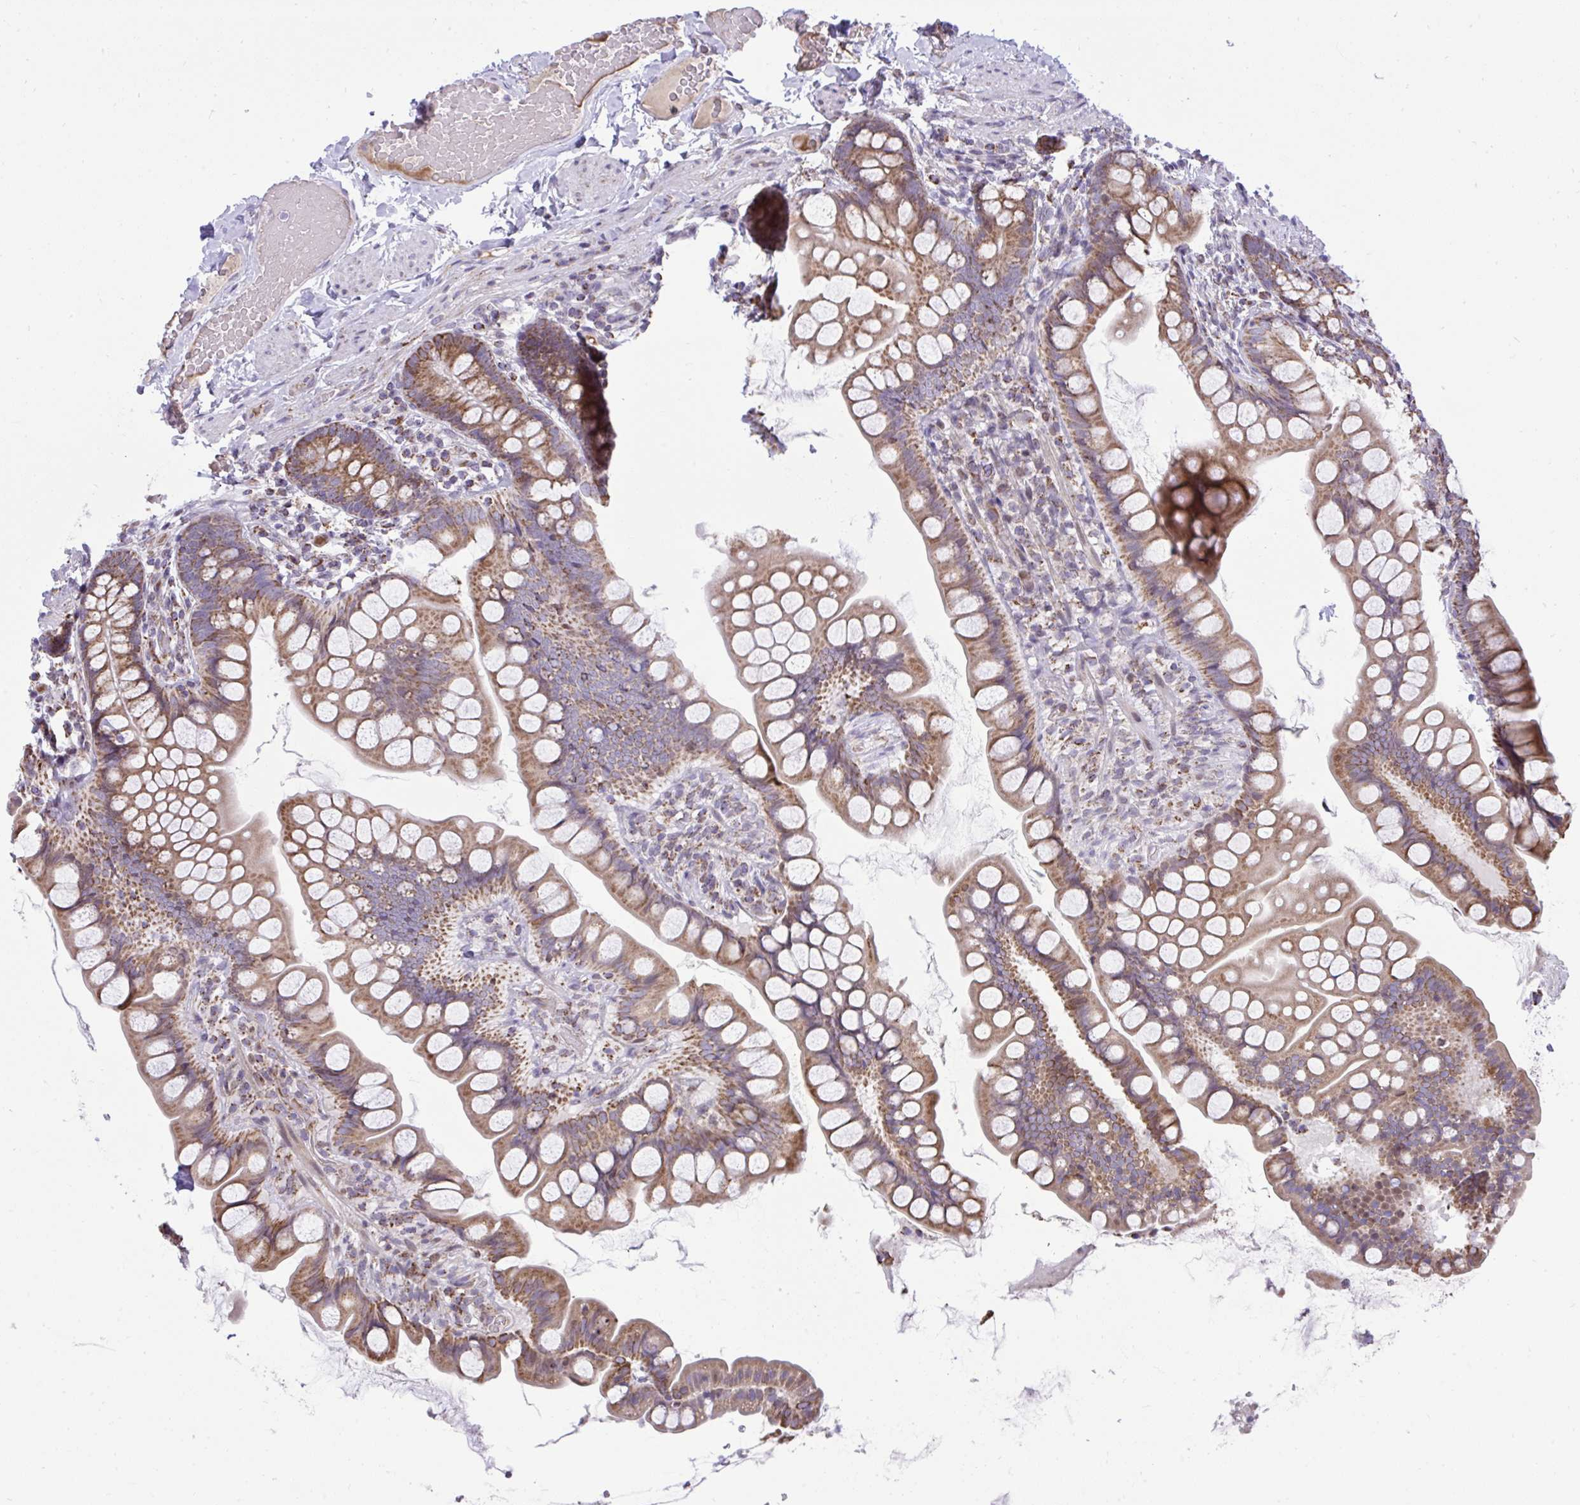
{"staining": {"intensity": "strong", "quantity": ">75%", "location": "cytoplasmic/membranous"}, "tissue": "small intestine", "cell_type": "Glandular cells", "image_type": "normal", "snomed": [{"axis": "morphology", "description": "Normal tissue, NOS"}, {"axis": "topography", "description": "Small intestine"}], "caption": "Small intestine stained with a brown dye displays strong cytoplasmic/membranous positive expression in about >75% of glandular cells.", "gene": "ZNF362", "patient": {"sex": "male", "age": 70}}